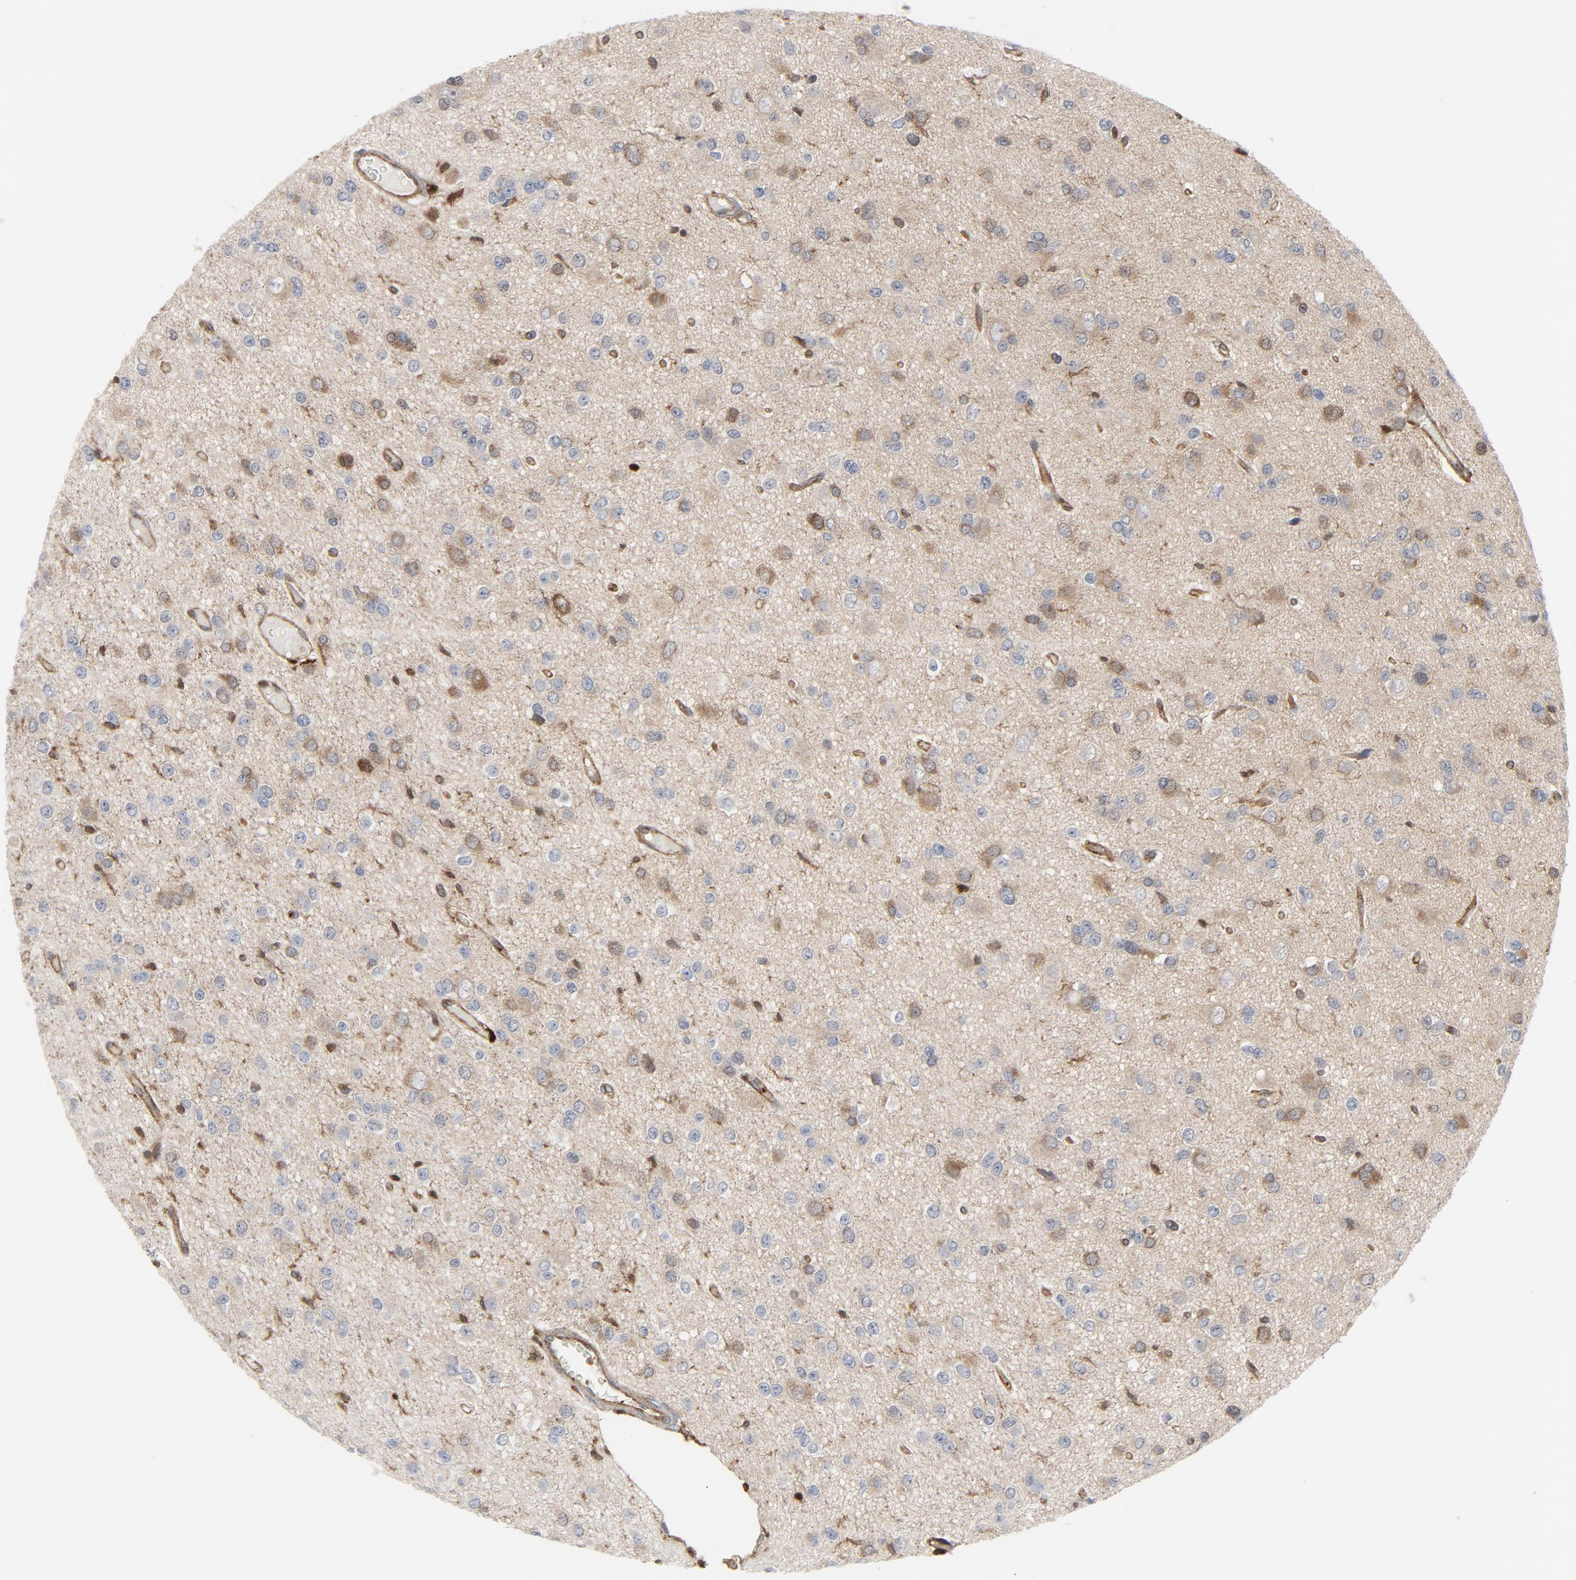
{"staining": {"intensity": "moderate", "quantity": ">75%", "location": "cytoplasmic/membranous"}, "tissue": "glioma", "cell_type": "Tumor cells", "image_type": "cancer", "snomed": [{"axis": "morphology", "description": "Glioma, malignant, Low grade"}, {"axis": "topography", "description": "Brain"}], "caption": "A high-resolution photomicrograph shows immunohistochemistry (IHC) staining of low-grade glioma (malignant), which displays moderate cytoplasmic/membranous positivity in about >75% of tumor cells.", "gene": "YES1", "patient": {"sex": "male", "age": 42}}